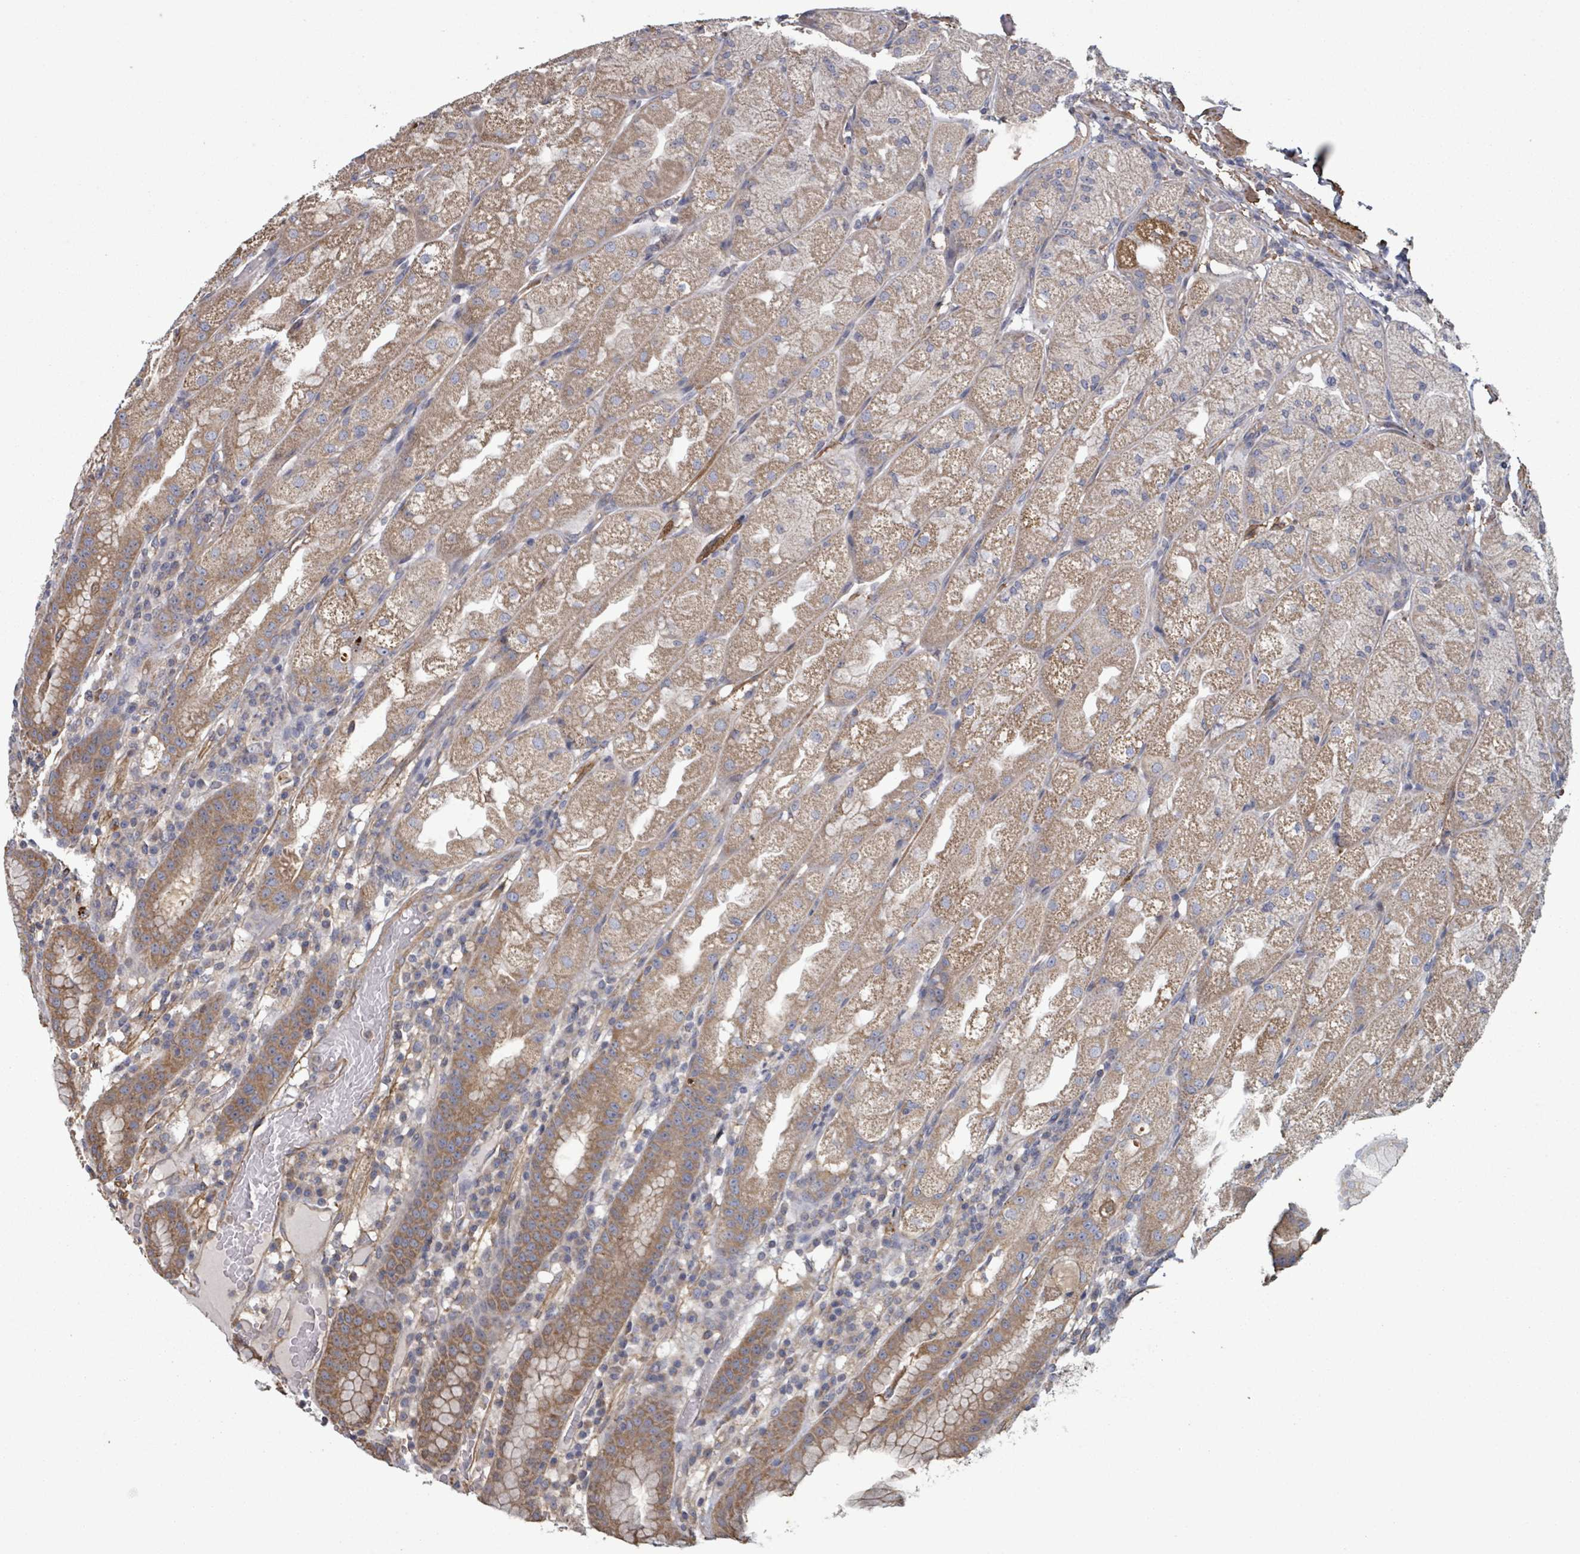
{"staining": {"intensity": "moderate", "quantity": "25%-75%", "location": "cytoplasmic/membranous"}, "tissue": "stomach", "cell_type": "Glandular cells", "image_type": "normal", "snomed": [{"axis": "morphology", "description": "Normal tissue, NOS"}, {"axis": "topography", "description": "Stomach, upper"}], "caption": "This is an image of immunohistochemistry staining of normal stomach, which shows moderate staining in the cytoplasmic/membranous of glandular cells.", "gene": "ADCK1", "patient": {"sex": "male", "age": 52}}